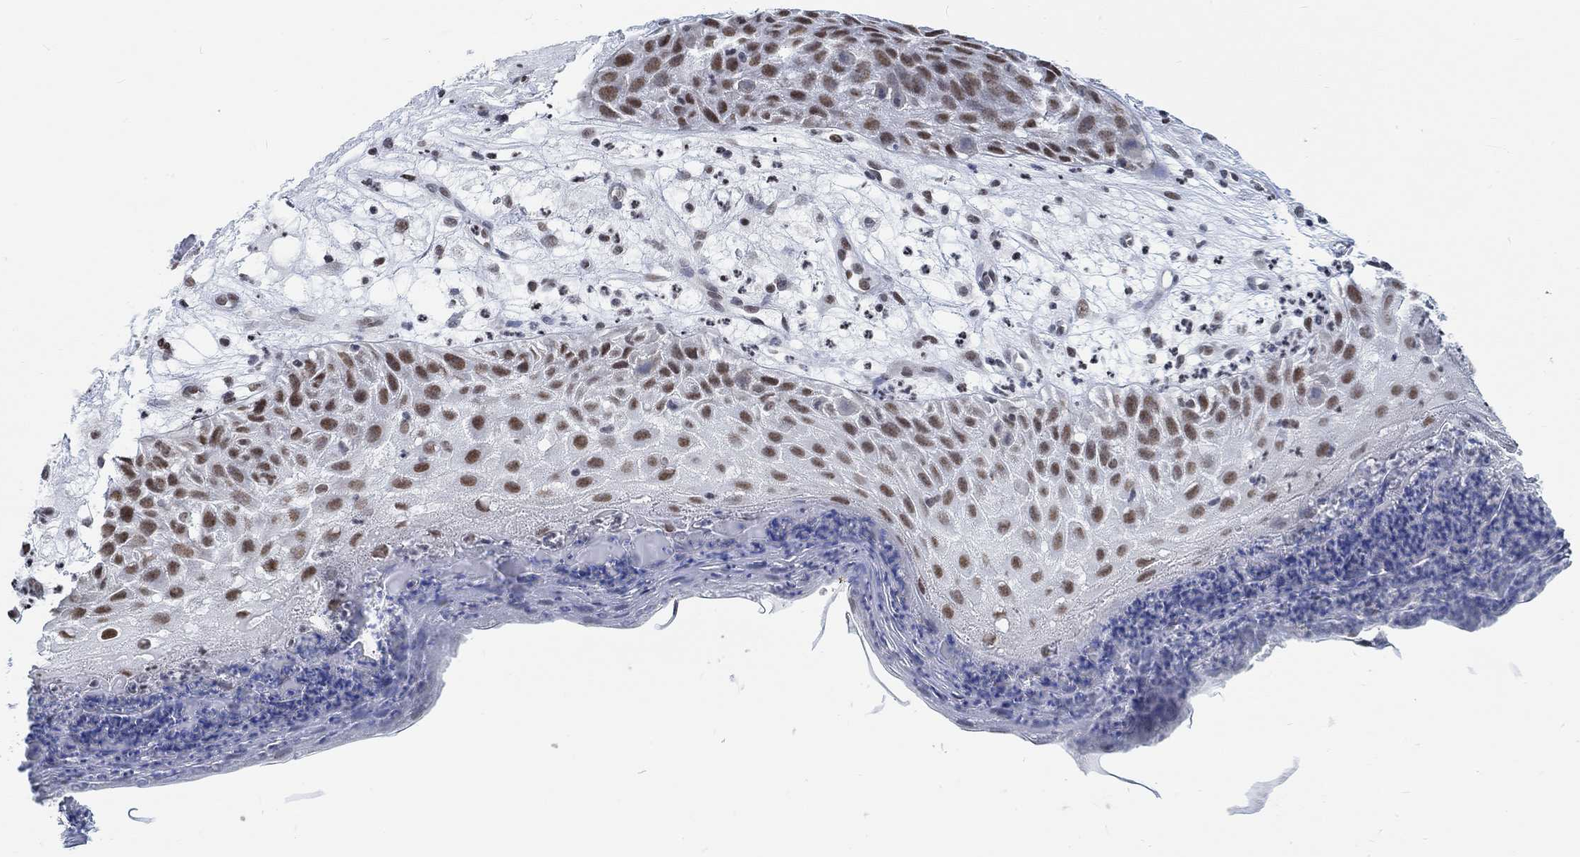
{"staining": {"intensity": "weak", "quantity": ">75%", "location": "nuclear"}, "tissue": "skin cancer", "cell_type": "Tumor cells", "image_type": "cancer", "snomed": [{"axis": "morphology", "description": "Normal tissue, NOS"}, {"axis": "morphology", "description": "Squamous cell carcinoma, NOS"}, {"axis": "topography", "description": "Skin"}], "caption": "Weak nuclear protein expression is appreciated in about >75% of tumor cells in skin cancer (squamous cell carcinoma).", "gene": "KCNH8", "patient": {"sex": "male", "age": 79}}